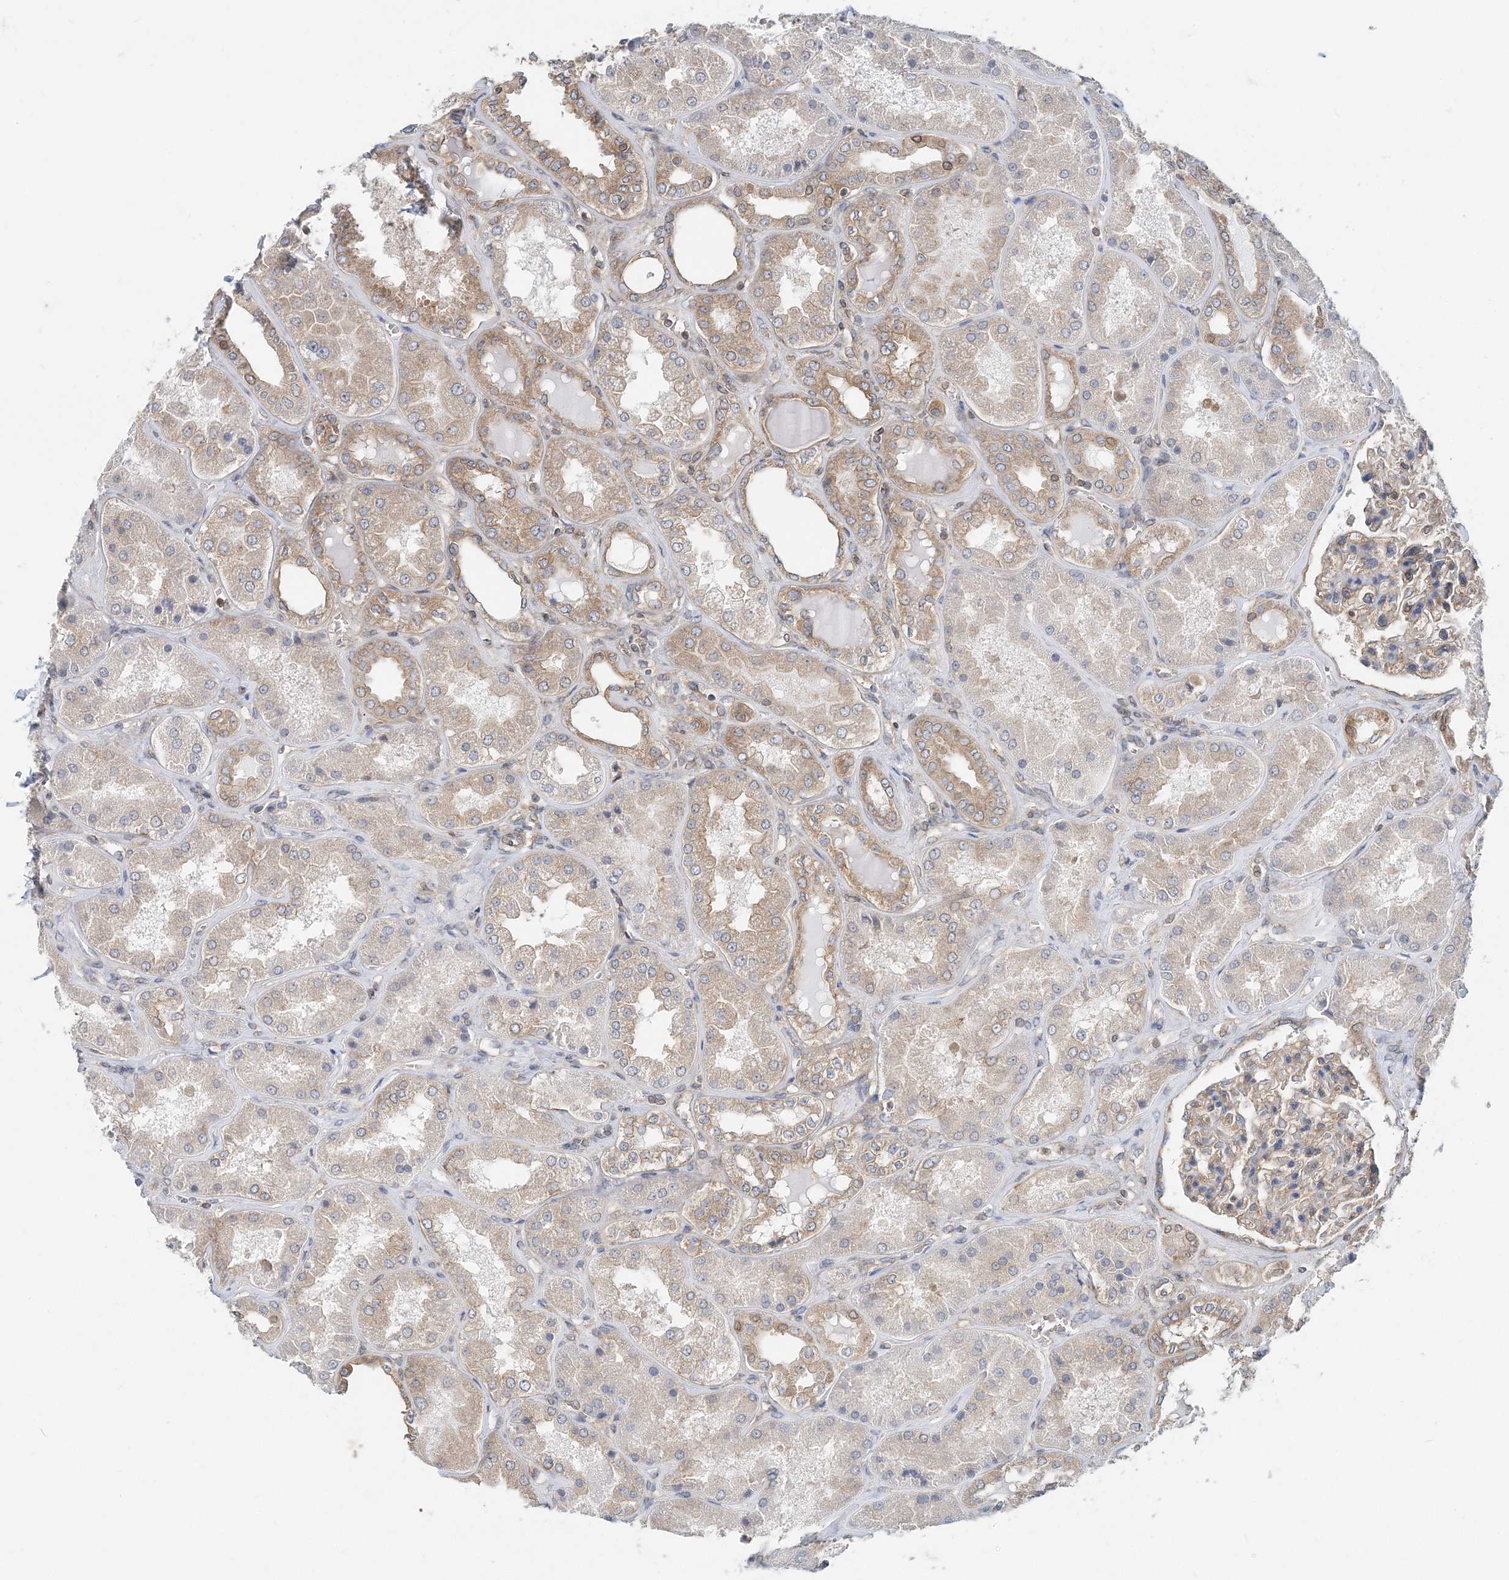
{"staining": {"intensity": "moderate", "quantity": "25%-75%", "location": "cytoplasmic/membranous"}, "tissue": "kidney", "cell_type": "Cells in glomeruli", "image_type": "normal", "snomed": [{"axis": "morphology", "description": "Normal tissue, NOS"}, {"axis": "topography", "description": "Kidney"}], "caption": "Immunohistochemistry staining of benign kidney, which shows medium levels of moderate cytoplasmic/membranous staining in about 25%-75% of cells in glomeruli indicating moderate cytoplasmic/membranous protein positivity. The staining was performed using DAB (brown) for protein detection and nuclei were counterstained in hematoxylin (blue).", "gene": "MOB4", "patient": {"sex": "female", "age": 56}}